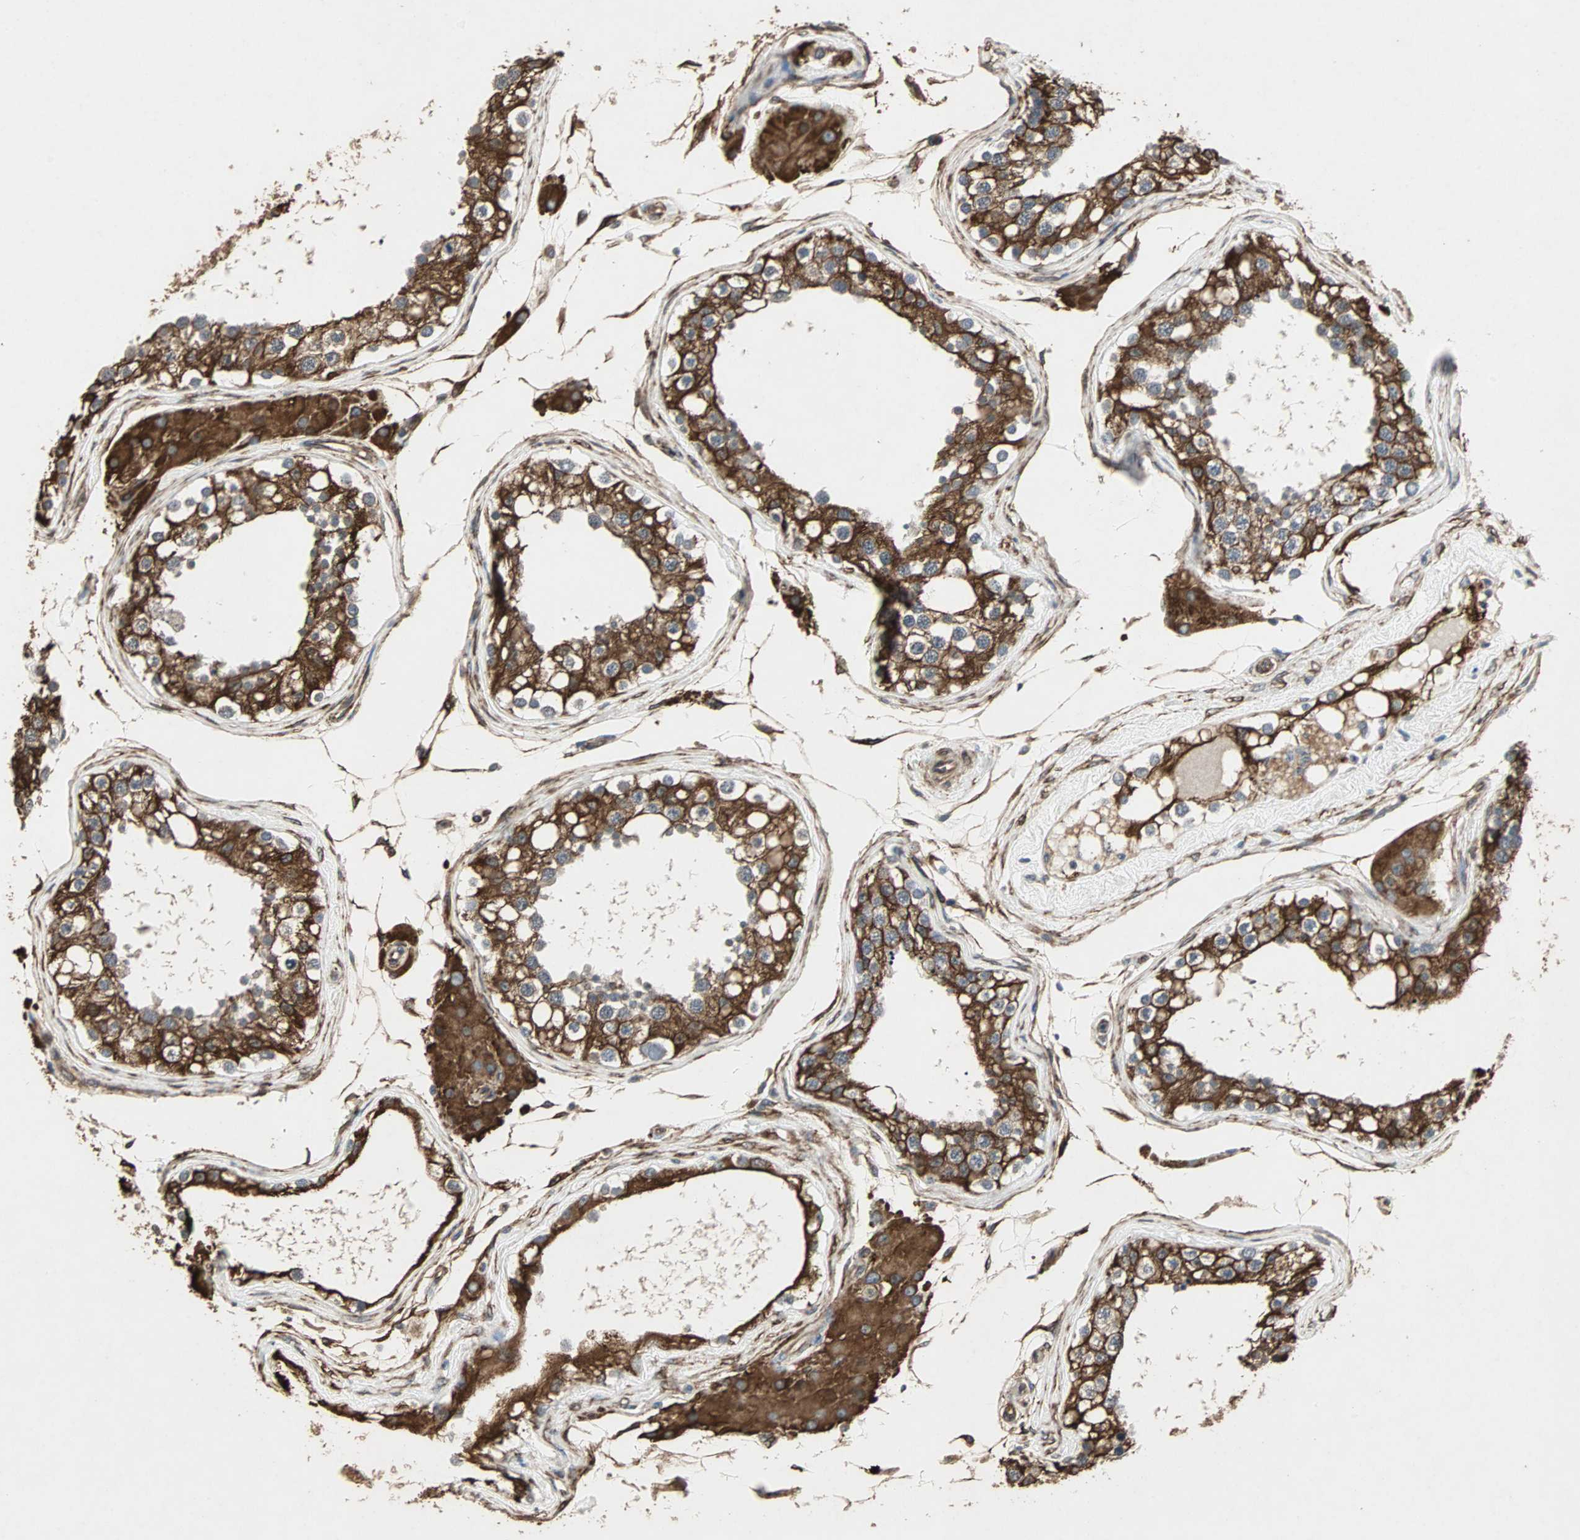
{"staining": {"intensity": "strong", "quantity": ">75%", "location": "cytoplasmic/membranous"}, "tissue": "testis", "cell_type": "Cells in seminiferous ducts", "image_type": "normal", "snomed": [{"axis": "morphology", "description": "Normal tissue, NOS"}, {"axis": "topography", "description": "Testis"}], "caption": "A histopathology image of testis stained for a protein reveals strong cytoplasmic/membranous brown staining in cells in seminiferous ducts.", "gene": "TRPV4", "patient": {"sex": "male", "age": 68}}